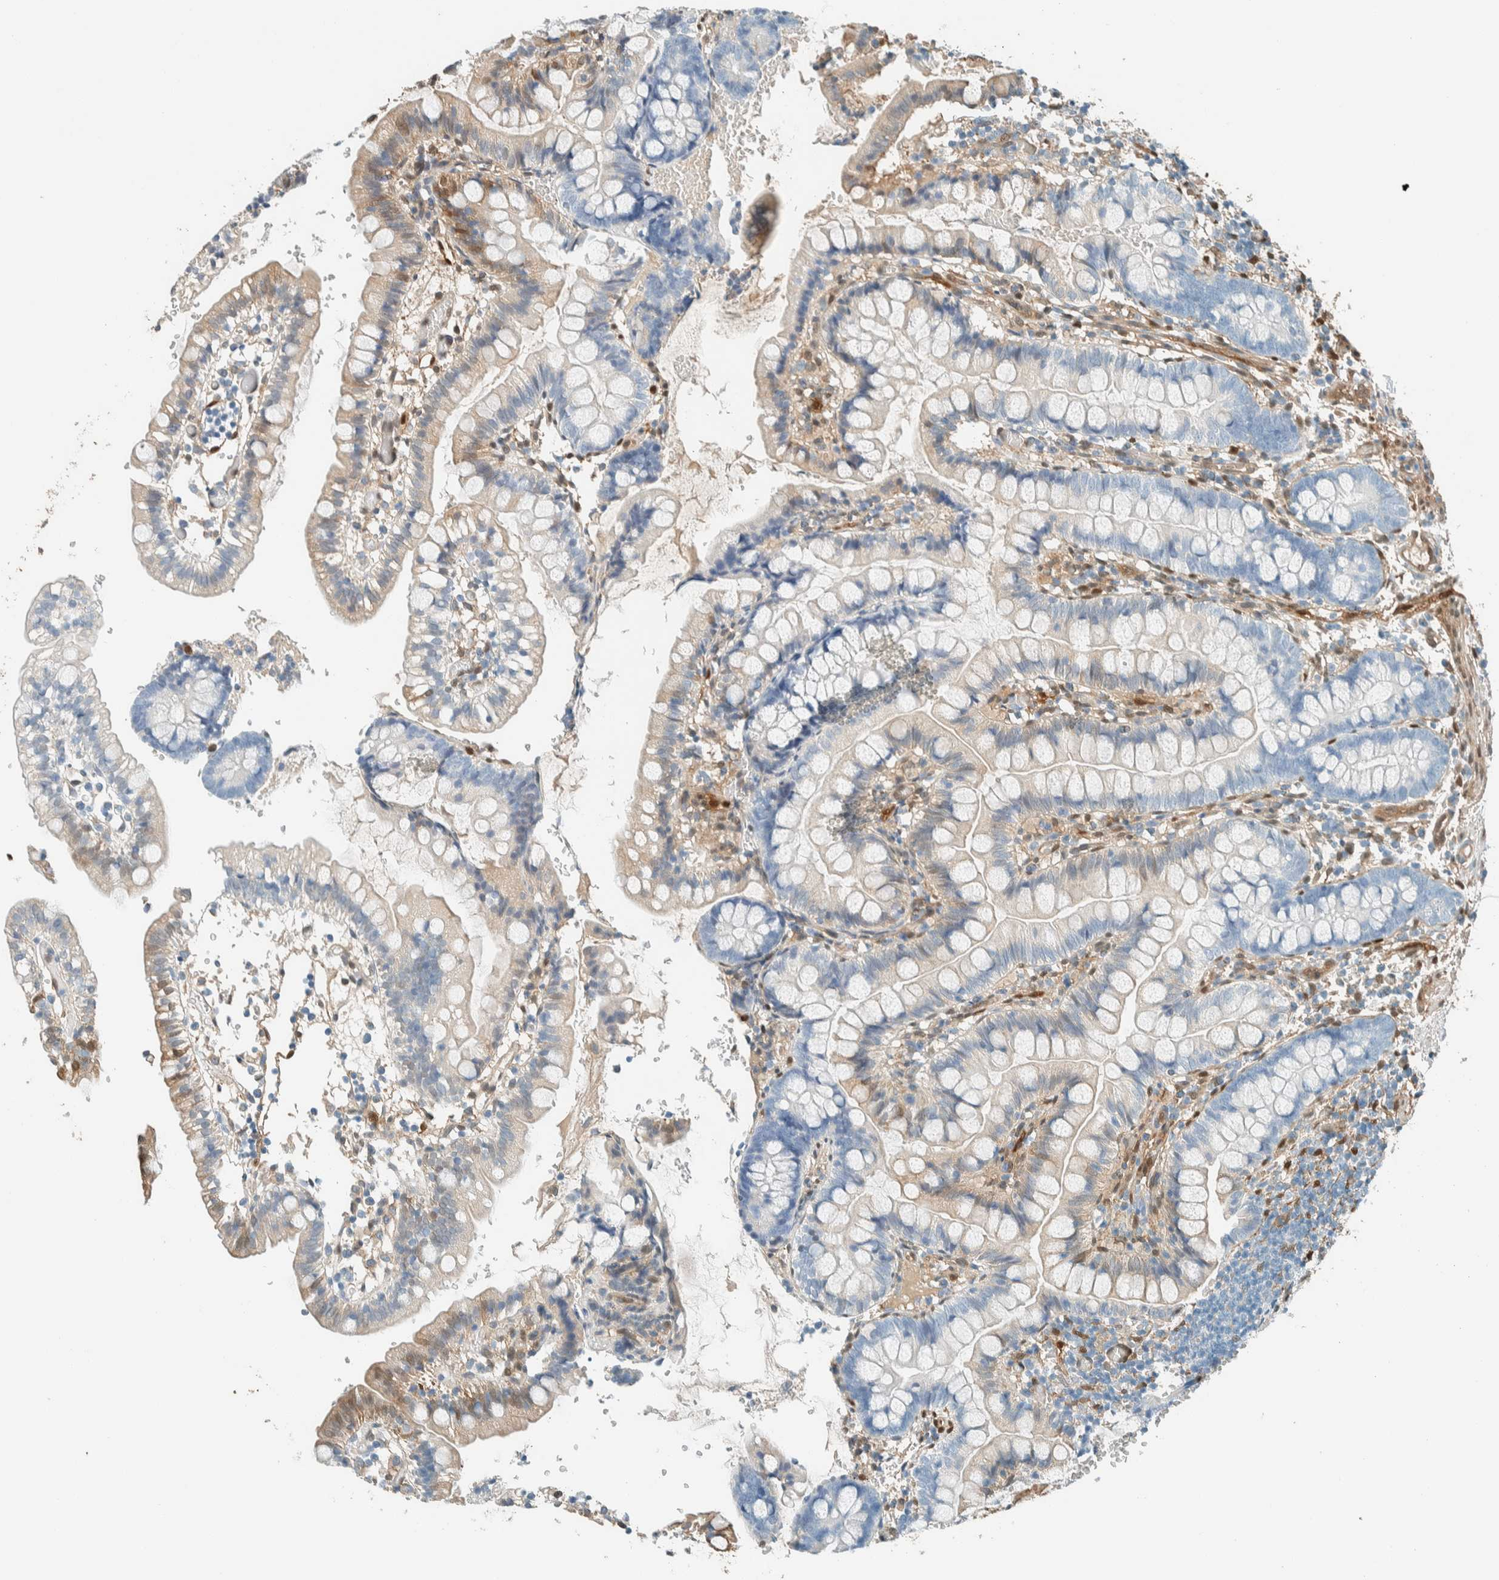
{"staining": {"intensity": "moderate", "quantity": "25%-75%", "location": "cytoplasmic/membranous"}, "tissue": "small intestine", "cell_type": "Glandular cells", "image_type": "normal", "snomed": [{"axis": "morphology", "description": "Normal tissue, NOS"}, {"axis": "morphology", "description": "Developmental malformation"}, {"axis": "topography", "description": "Small intestine"}], "caption": "Immunohistochemistry micrograph of unremarkable small intestine: human small intestine stained using immunohistochemistry exhibits medium levels of moderate protein expression localized specifically in the cytoplasmic/membranous of glandular cells, appearing as a cytoplasmic/membranous brown color.", "gene": "NXN", "patient": {"sex": "male"}}